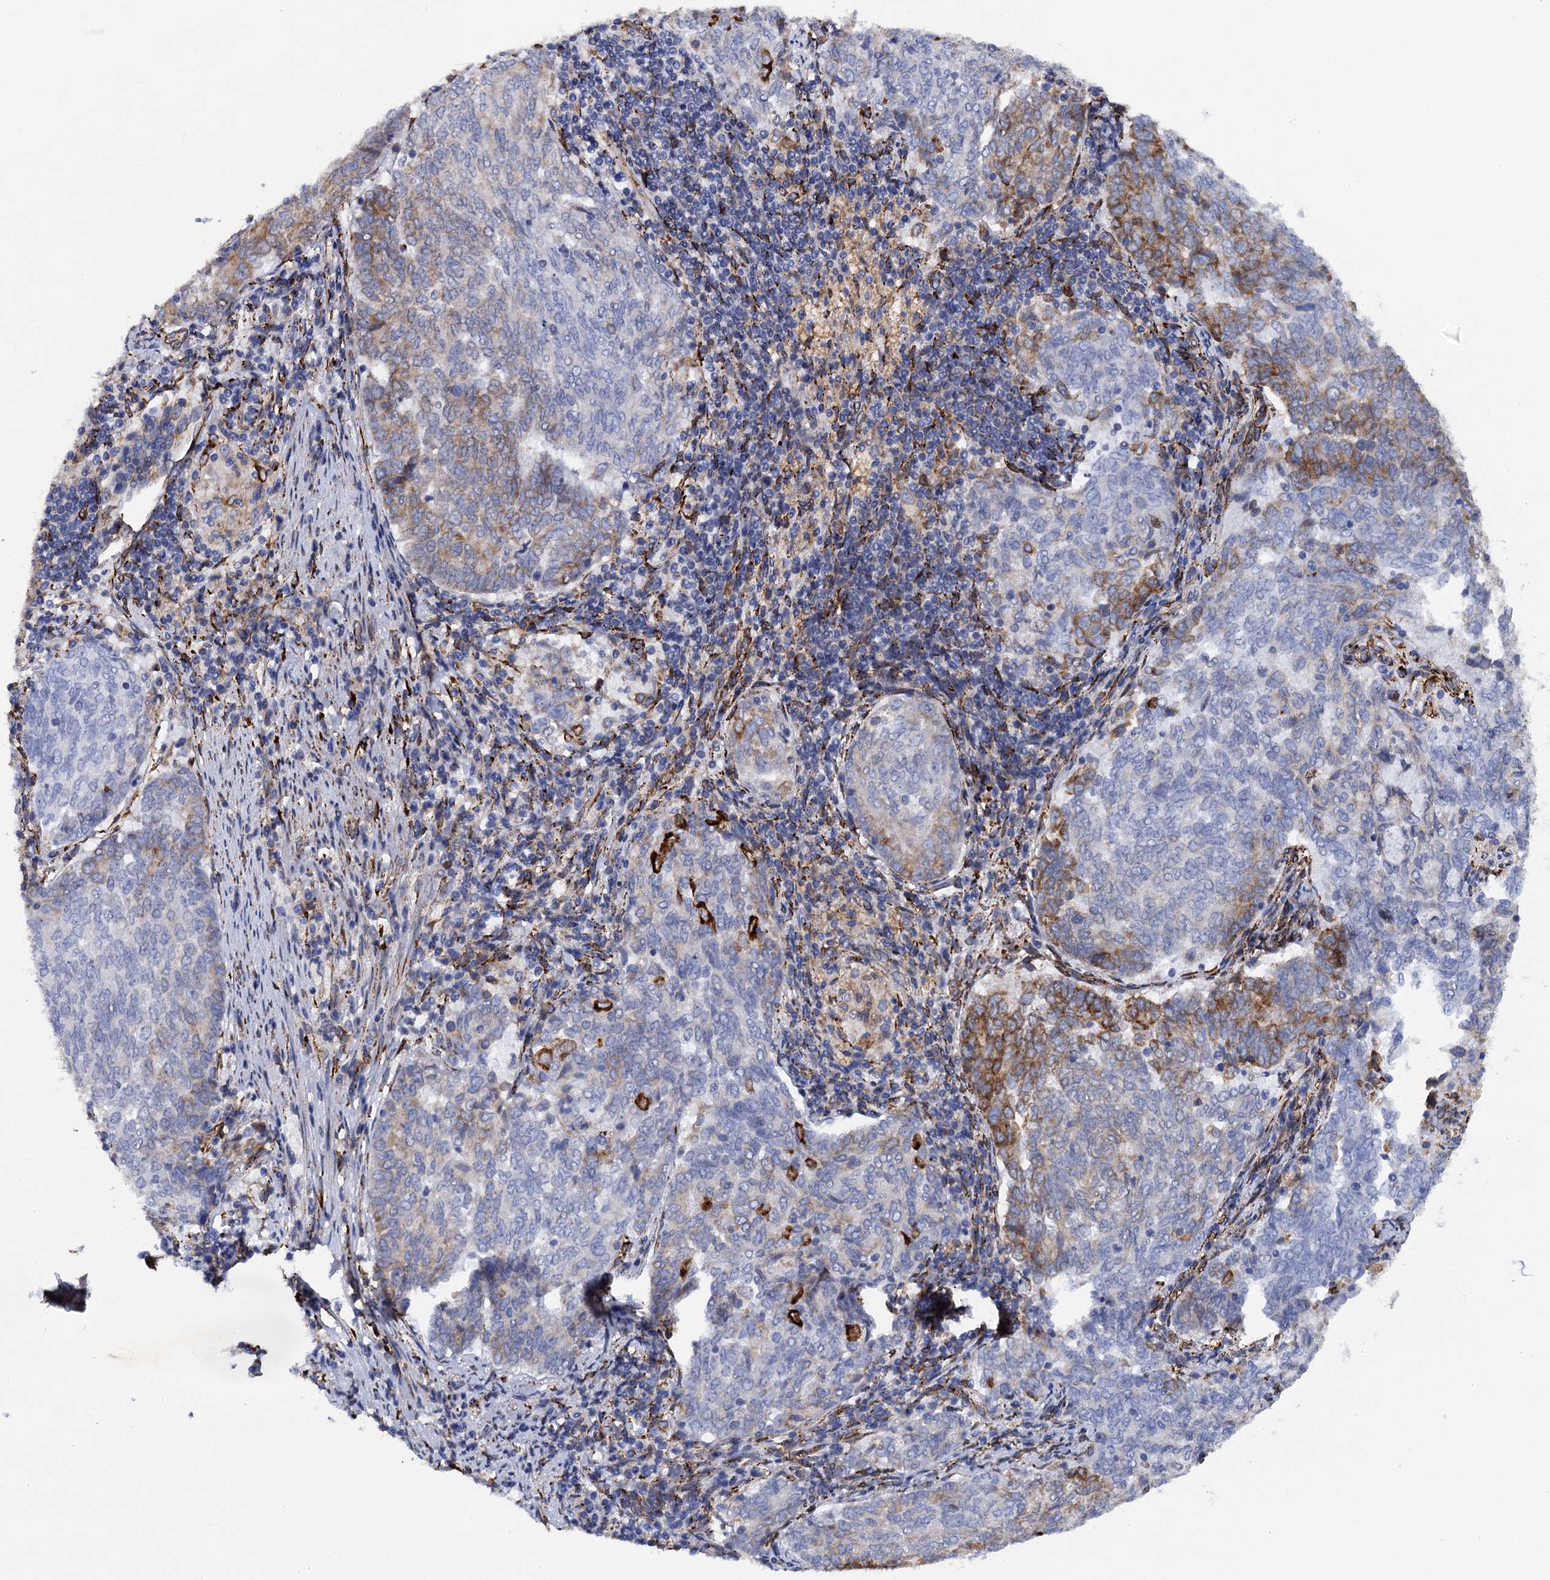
{"staining": {"intensity": "moderate", "quantity": "<25%", "location": "cytoplasmic/membranous"}, "tissue": "endometrial cancer", "cell_type": "Tumor cells", "image_type": "cancer", "snomed": [{"axis": "morphology", "description": "Adenocarcinoma, NOS"}, {"axis": "topography", "description": "Endometrium"}], "caption": "Protein staining shows moderate cytoplasmic/membranous staining in about <25% of tumor cells in adenocarcinoma (endometrial). (Brightfield microscopy of DAB IHC at high magnification).", "gene": "POGLUT3", "patient": {"sex": "female", "age": 80}}